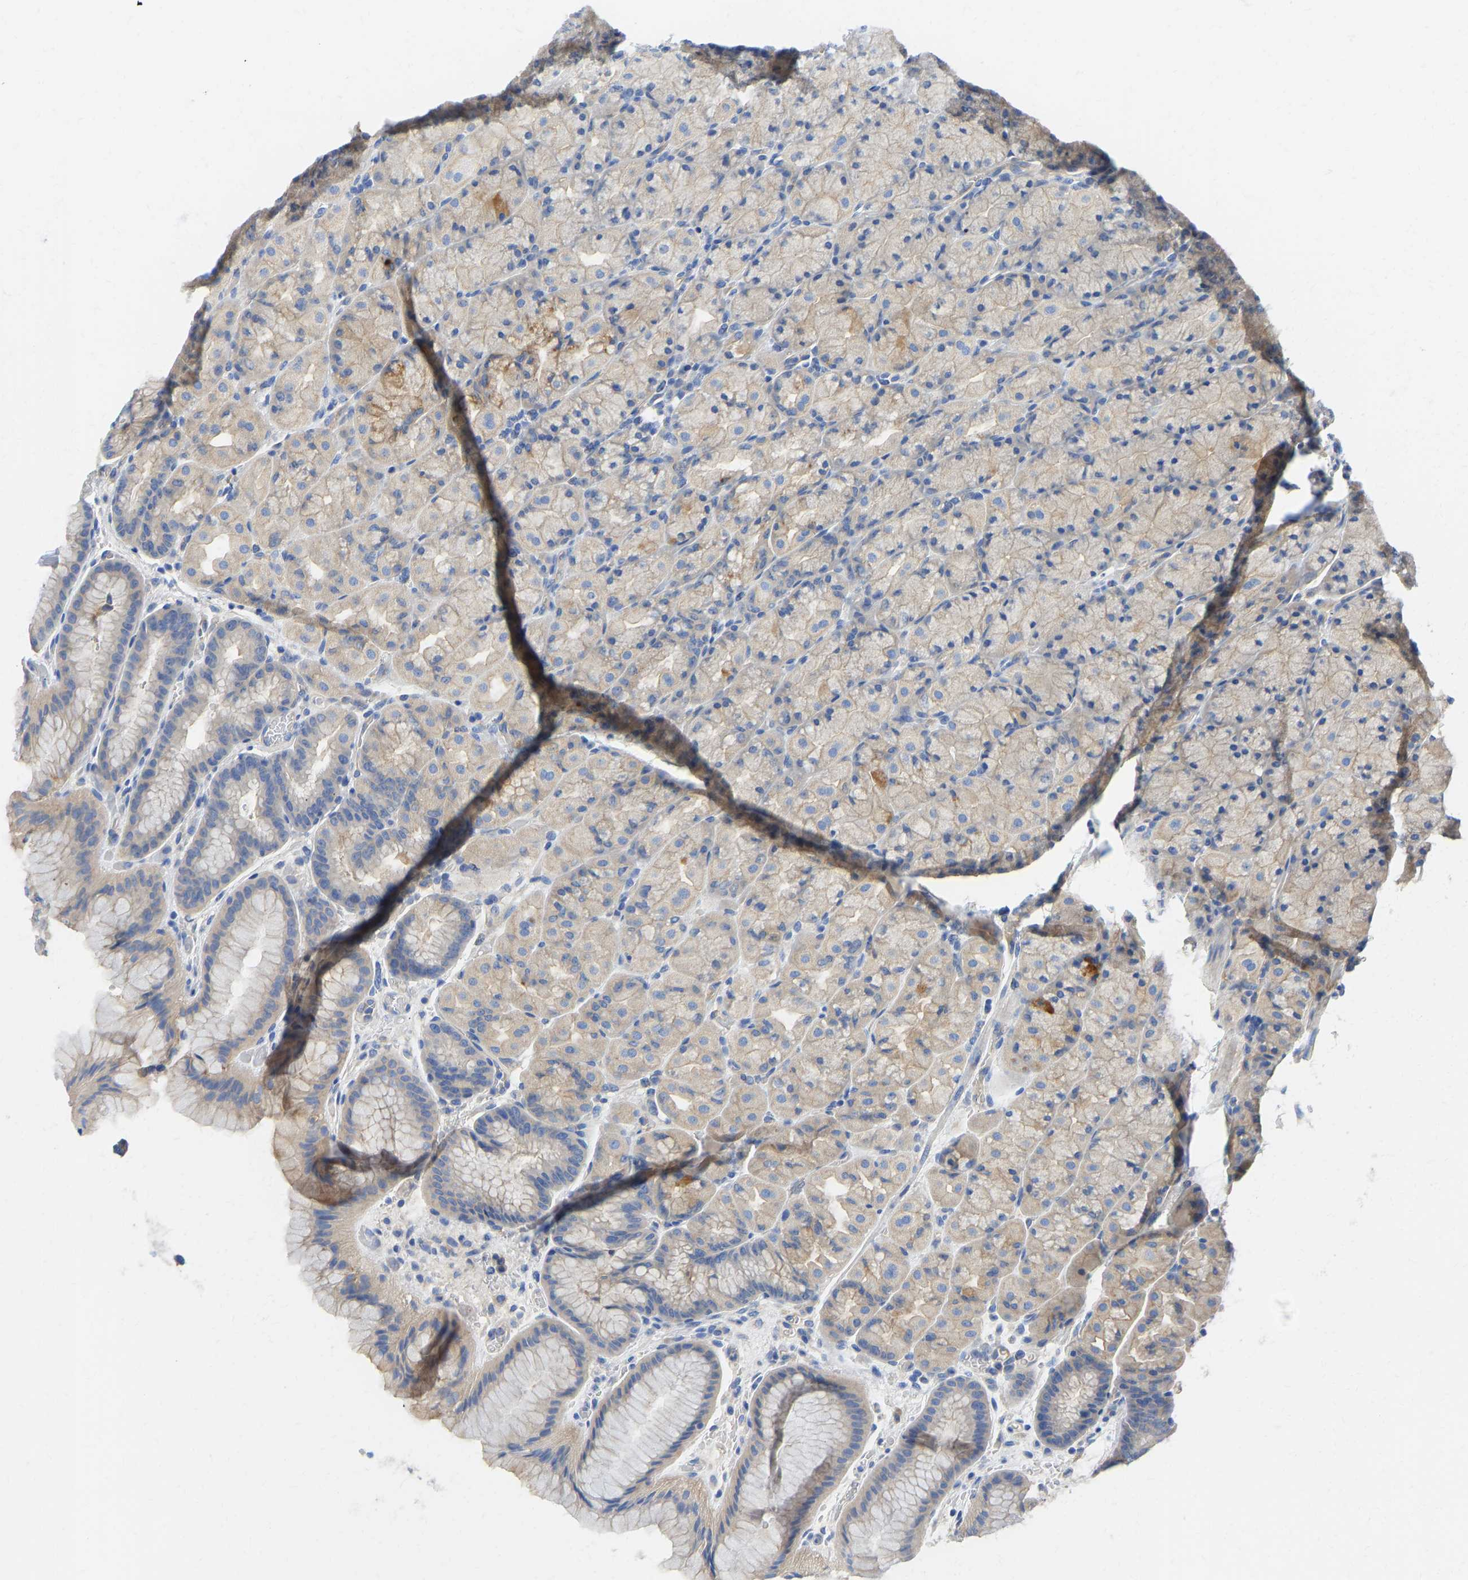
{"staining": {"intensity": "weak", "quantity": ">75%", "location": "cytoplasmic/membranous"}, "tissue": "stomach", "cell_type": "Glandular cells", "image_type": "normal", "snomed": [{"axis": "morphology", "description": "Normal tissue, NOS"}, {"axis": "morphology", "description": "Carcinoid, malignant, NOS"}, {"axis": "topography", "description": "Stomach, upper"}], "caption": "Brown immunohistochemical staining in unremarkable human stomach reveals weak cytoplasmic/membranous expression in about >75% of glandular cells.", "gene": "CHAD", "patient": {"sex": "male", "age": 39}}